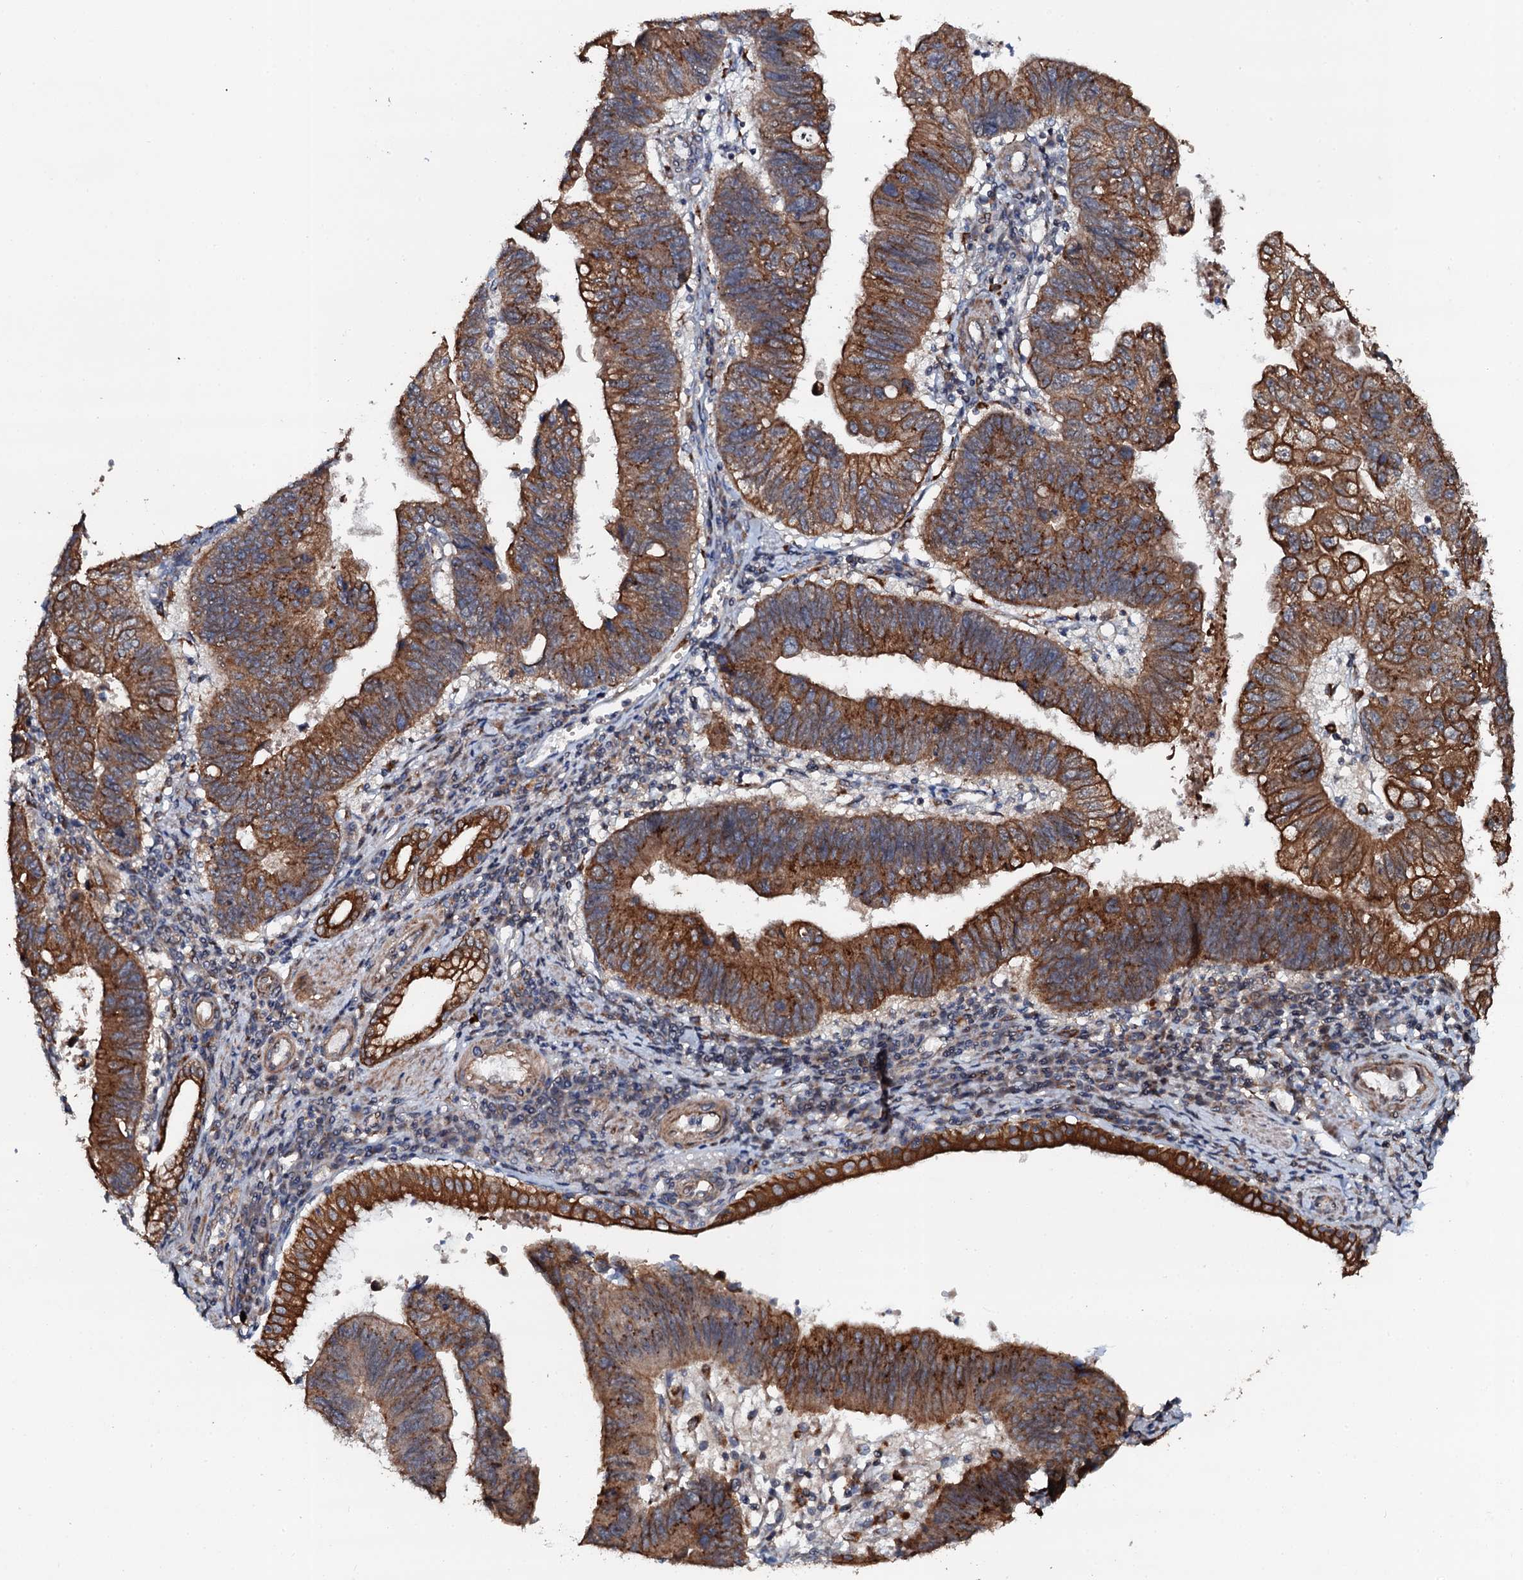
{"staining": {"intensity": "strong", "quantity": ">75%", "location": "cytoplasmic/membranous"}, "tissue": "stomach cancer", "cell_type": "Tumor cells", "image_type": "cancer", "snomed": [{"axis": "morphology", "description": "Adenocarcinoma, NOS"}, {"axis": "topography", "description": "Stomach"}], "caption": "This is a micrograph of immunohistochemistry staining of stomach cancer (adenocarcinoma), which shows strong expression in the cytoplasmic/membranous of tumor cells.", "gene": "GLCE", "patient": {"sex": "male", "age": 59}}